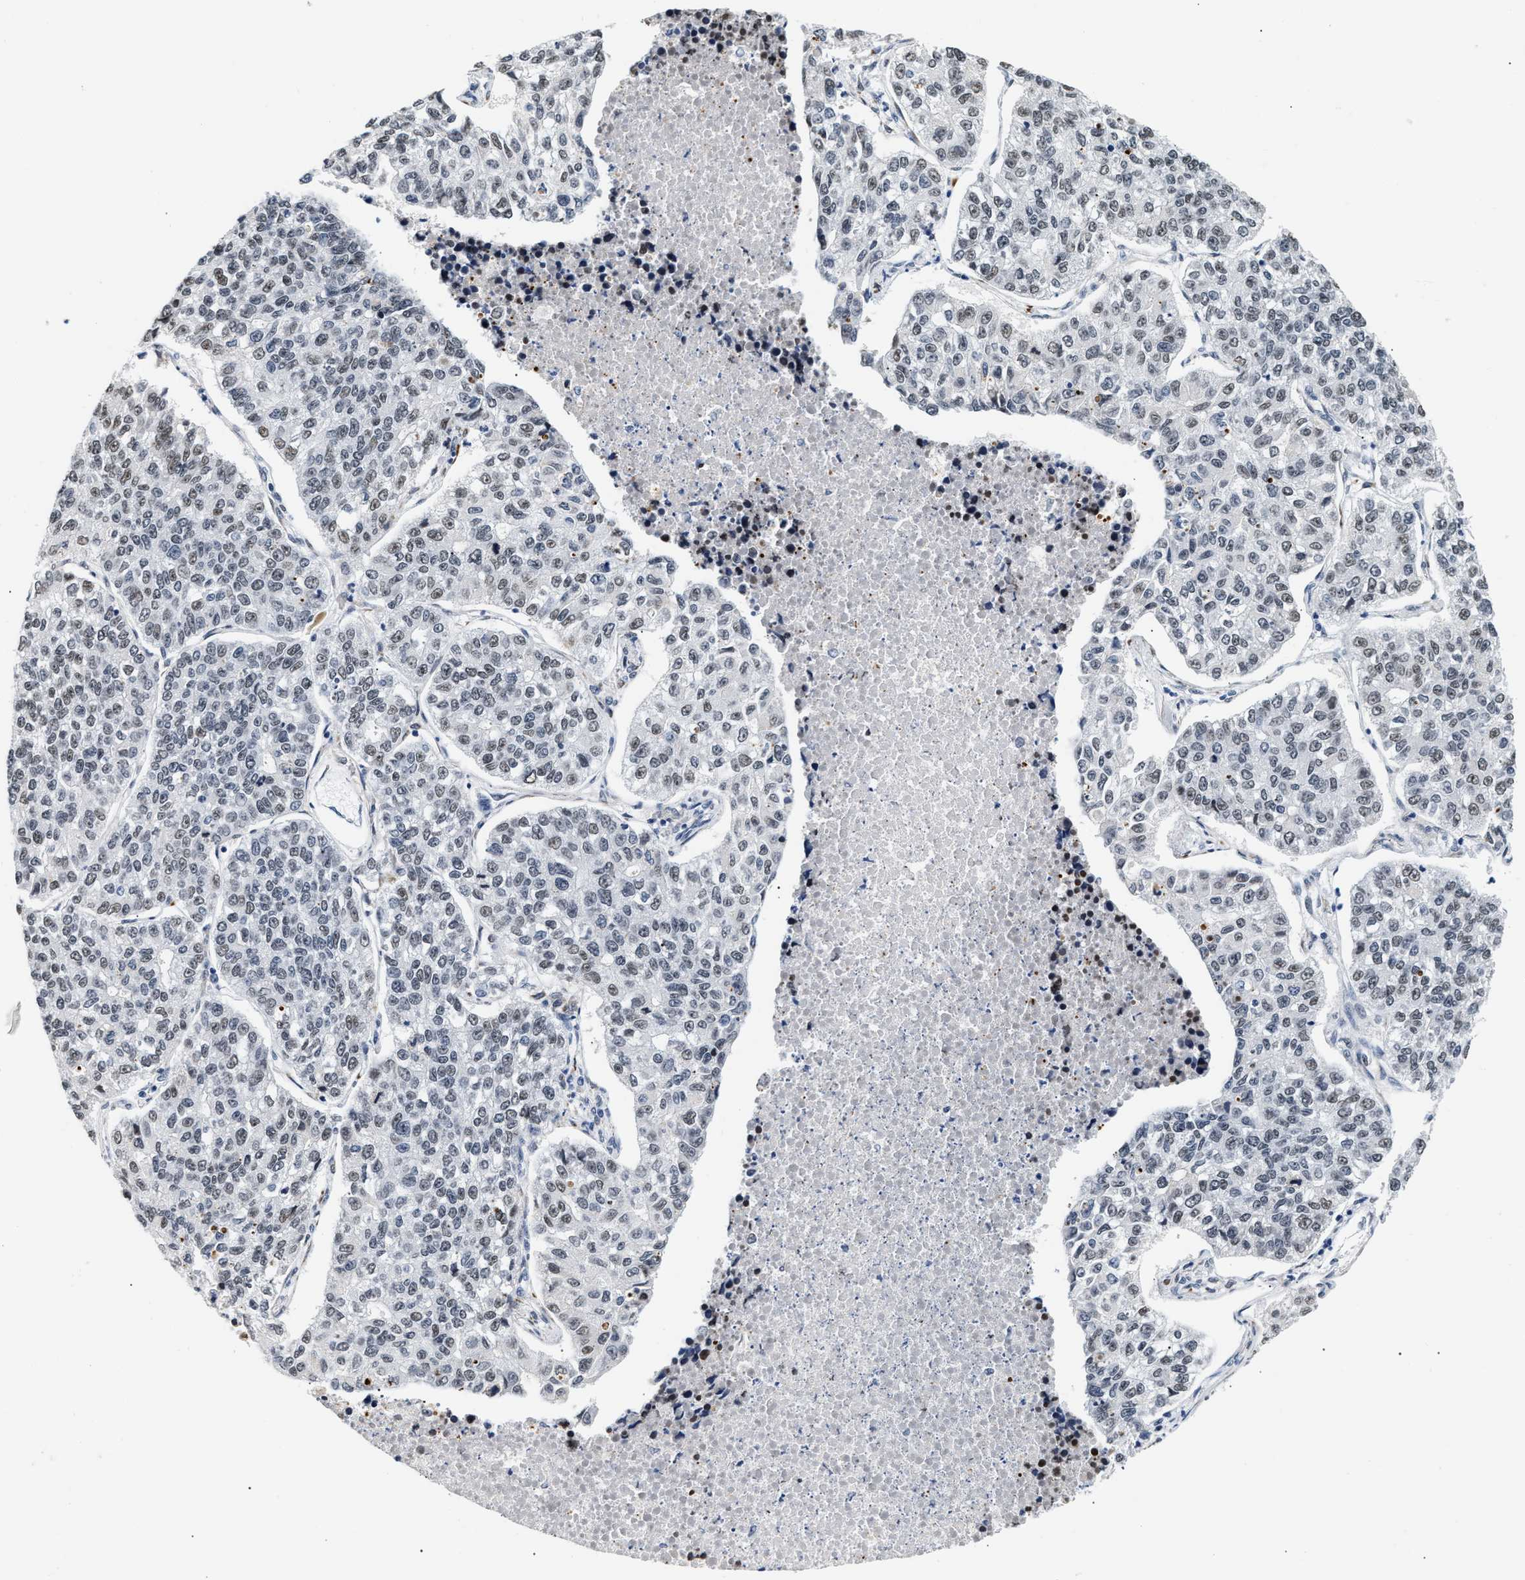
{"staining": {"intensity": "weak", "quantity": "25%-75%", "location": "nuclear"}, "tissue": "lung cancer", "cell_type": "Tumor cells", "image_type": "cancer", "snomed": [{"axis": "morphology", "description": "Adenocarcinoma, NOS"}, {"axis": "topography", "description": "Lung"}], "caption": "Lung cancer (adenocarcinoma) tissue exhibits weak nuclear expression in approximately 25%-75% of tumor cells, visualized by immunohistochemistry. The staining was performed using DAB (3,3'-diaminobenzidine) to visualize the protein expression in brown, while the nuclei were stained in blue with hematoxylin (Magnification: 20x).", "gene": "THOC1", "patient": {"sex": "male", "age": 49}}